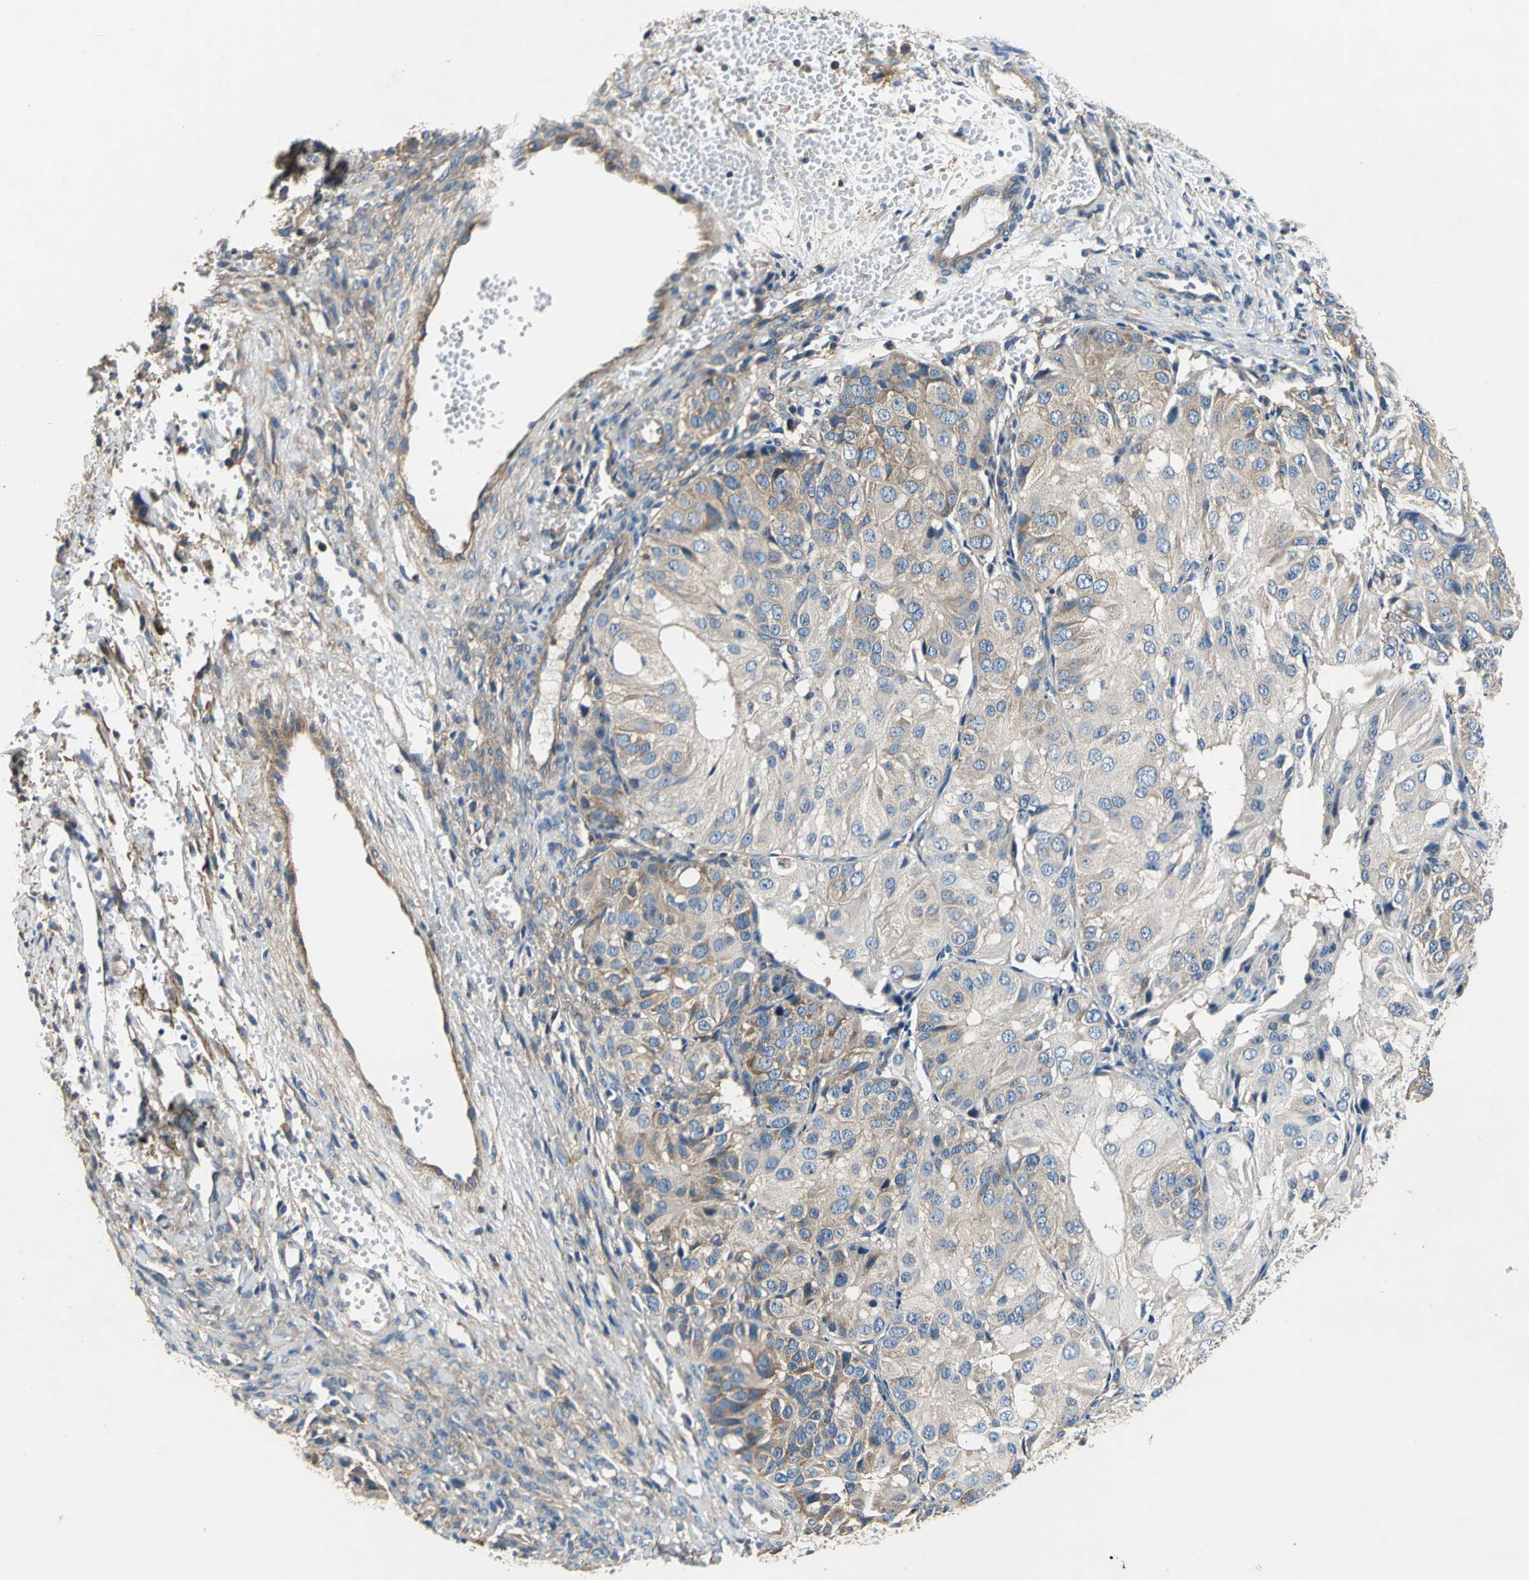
{"staining": {"intensity": "weak", "quantity": ">75%", "location": "cytoplasmic/membranous"}, "tissue": "ovarian cancer", "cell_type": "Tumor cells", "image_type": "cancer", "snomed": [{"axis": "morphology", "description": "Carcinoma, endometroid"}, {"axis": "topography", "description": "Ovary"}], "caption": "Protein expression analysis of human ovarian cancer (endometroid carcinoma) reveals weak cytoplasmic/membranous staining in approximately >75% of tumor cells.", "gene": "DDX3Y", "patient": {"sex": "female", "age": 51}}